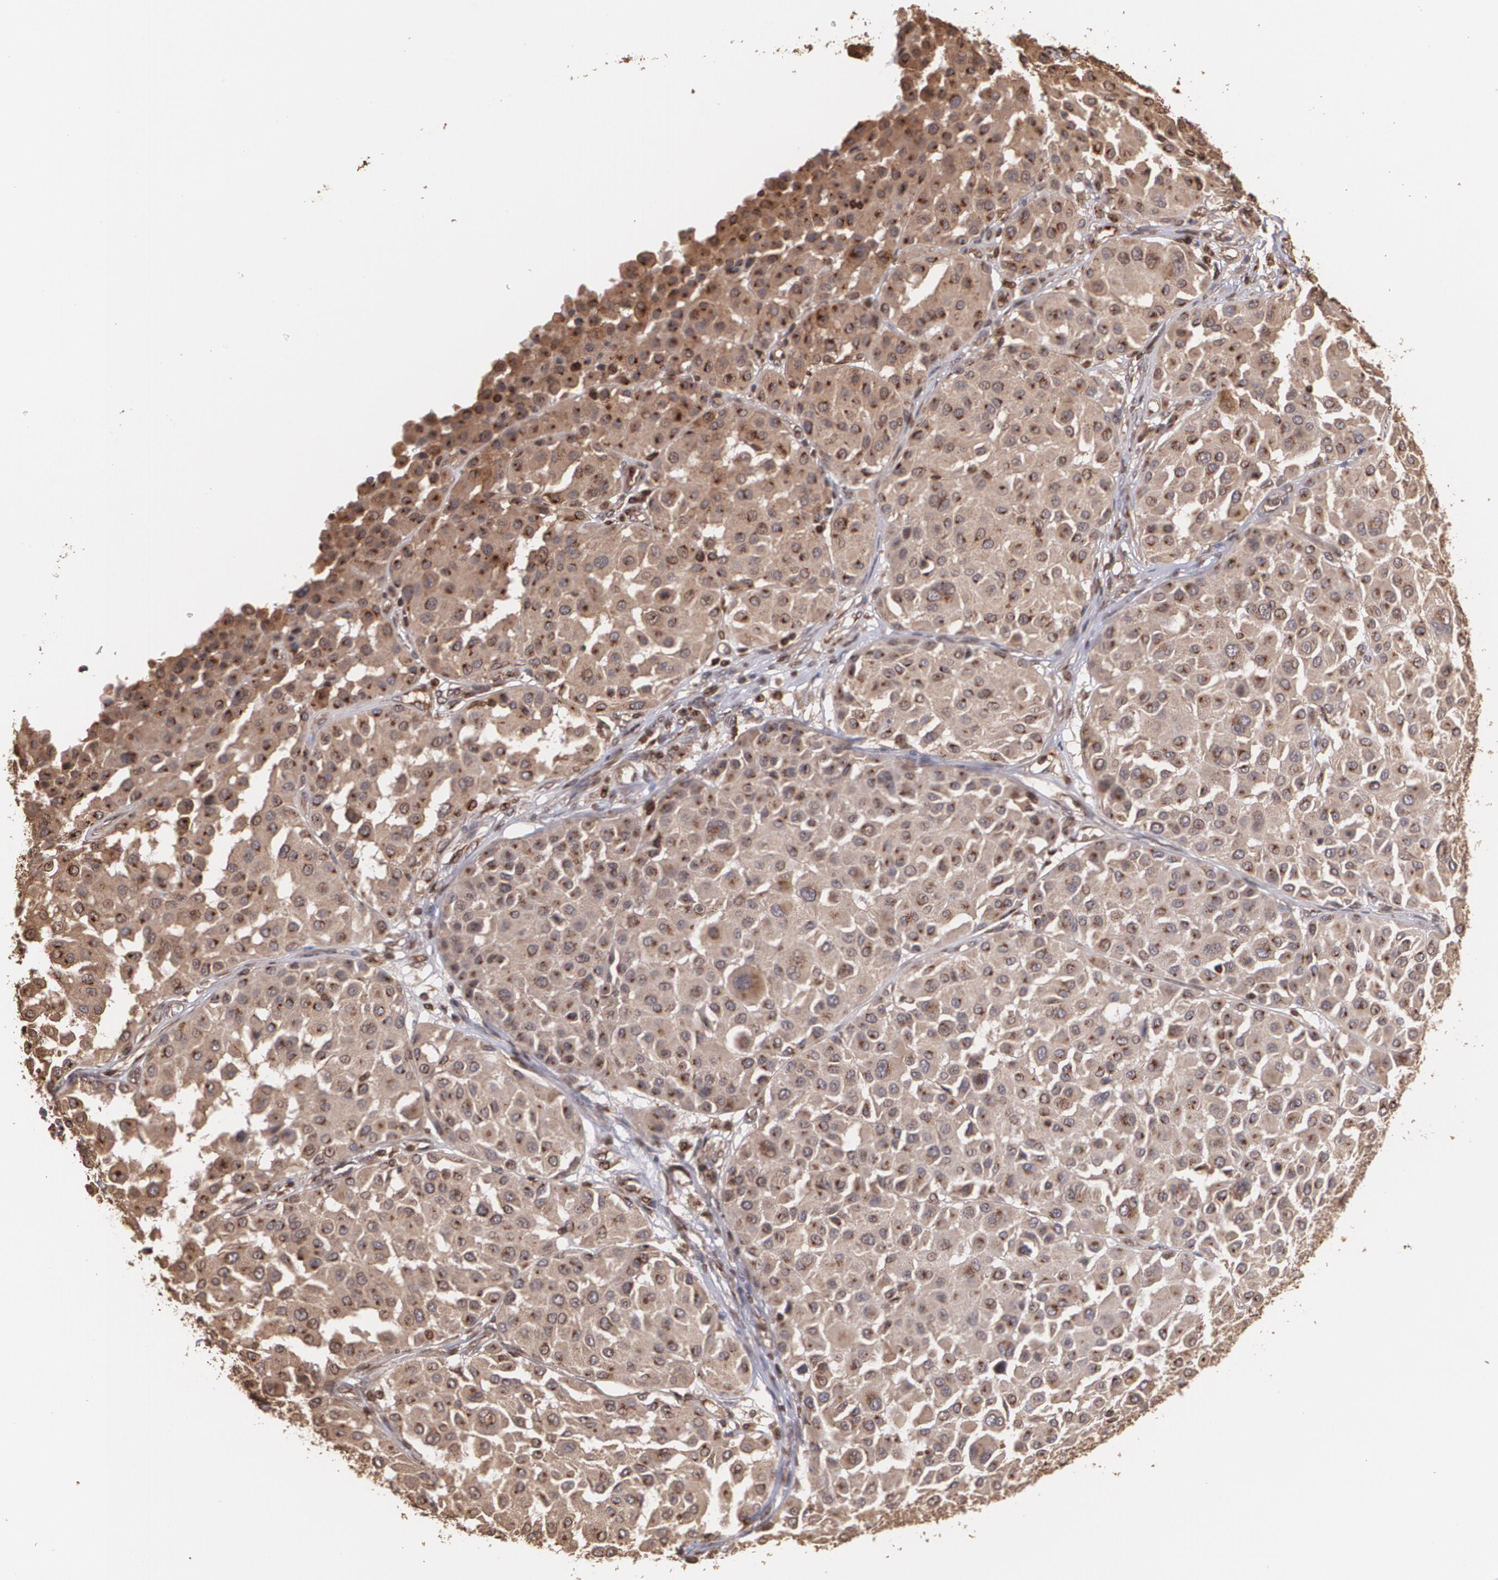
{"staining": {"intensity": "moderate", "quantity": ">75%", "location": "cytoplasmic/membranous"}, "tissue": "melanoma", "cell_type": "Tumor cells", "image_type": "cancer", "snomed": [{"axis": "morphology", "description": "Malignant melanoma, Metastatic site"}, {"axis": "topography", "description": "Soft tissue"}], "caption": "Tumor cells demonstrate moderate cytoplasmic/membranous expression in approximately >75% of cells in melanoma.", "gene": "TRIP11", "patient": {"sex": "male", "age": 41}}